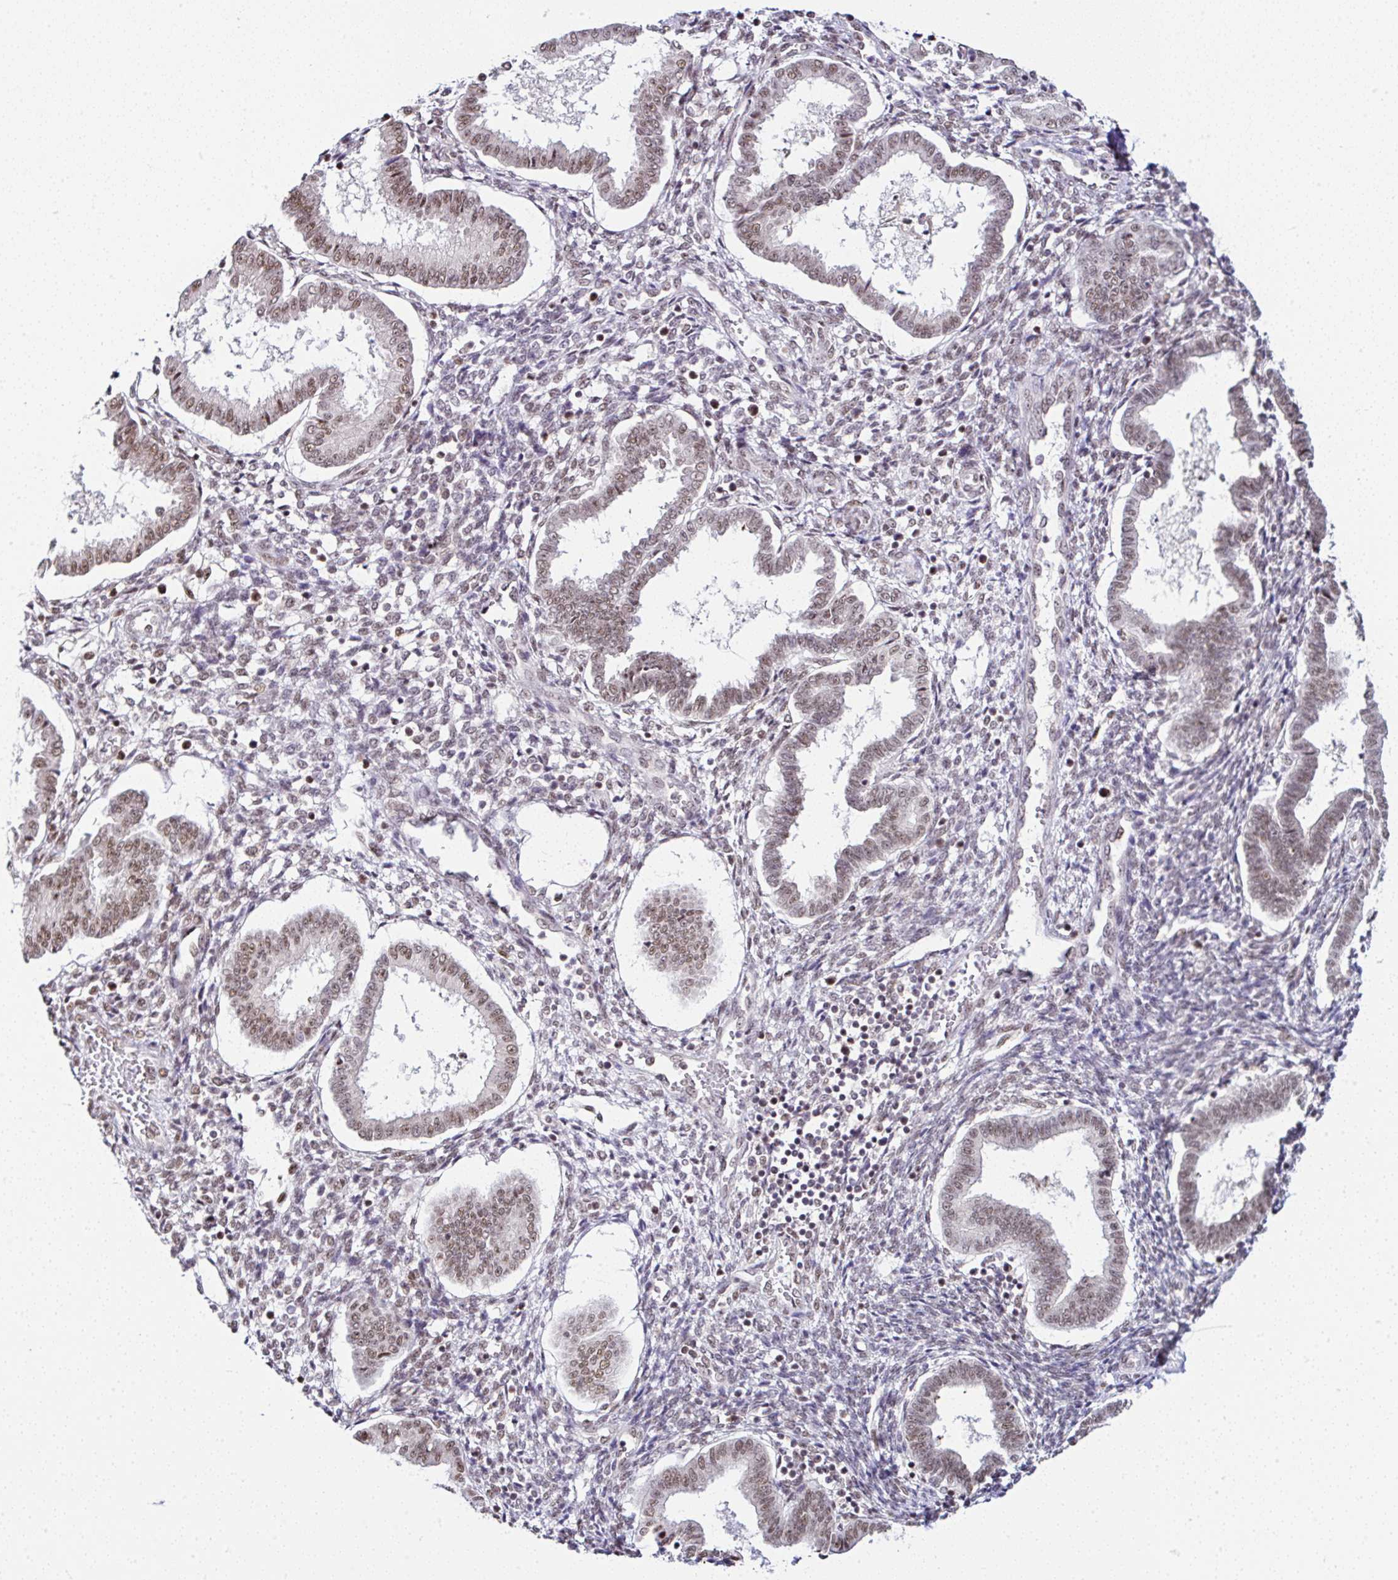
{"staining": {"intensity": "moderate", "quantity": "<25%", "location": "nuclear"}, "tissue": "endometrium", "cell_type": "Cells in endometrial stroma", "image_type": "normal", "snomed": [{"axis": "morphology", "description": "Normal tissue, NOS"}, {"axis": "topography", "description": "Endometrium"}], "caption": "Immunohistochemistry of normal human endometrium demonstrates low levels of moderate nuclear staining in about <25% of cells in endometrial stroma. The protein is stained brown, and the nuclei are stained in blue (DAB IHC with brightfield microscopy, high magnification).", "gene": "PTPN2", "patient": {"sex": "female", "age": 24}}